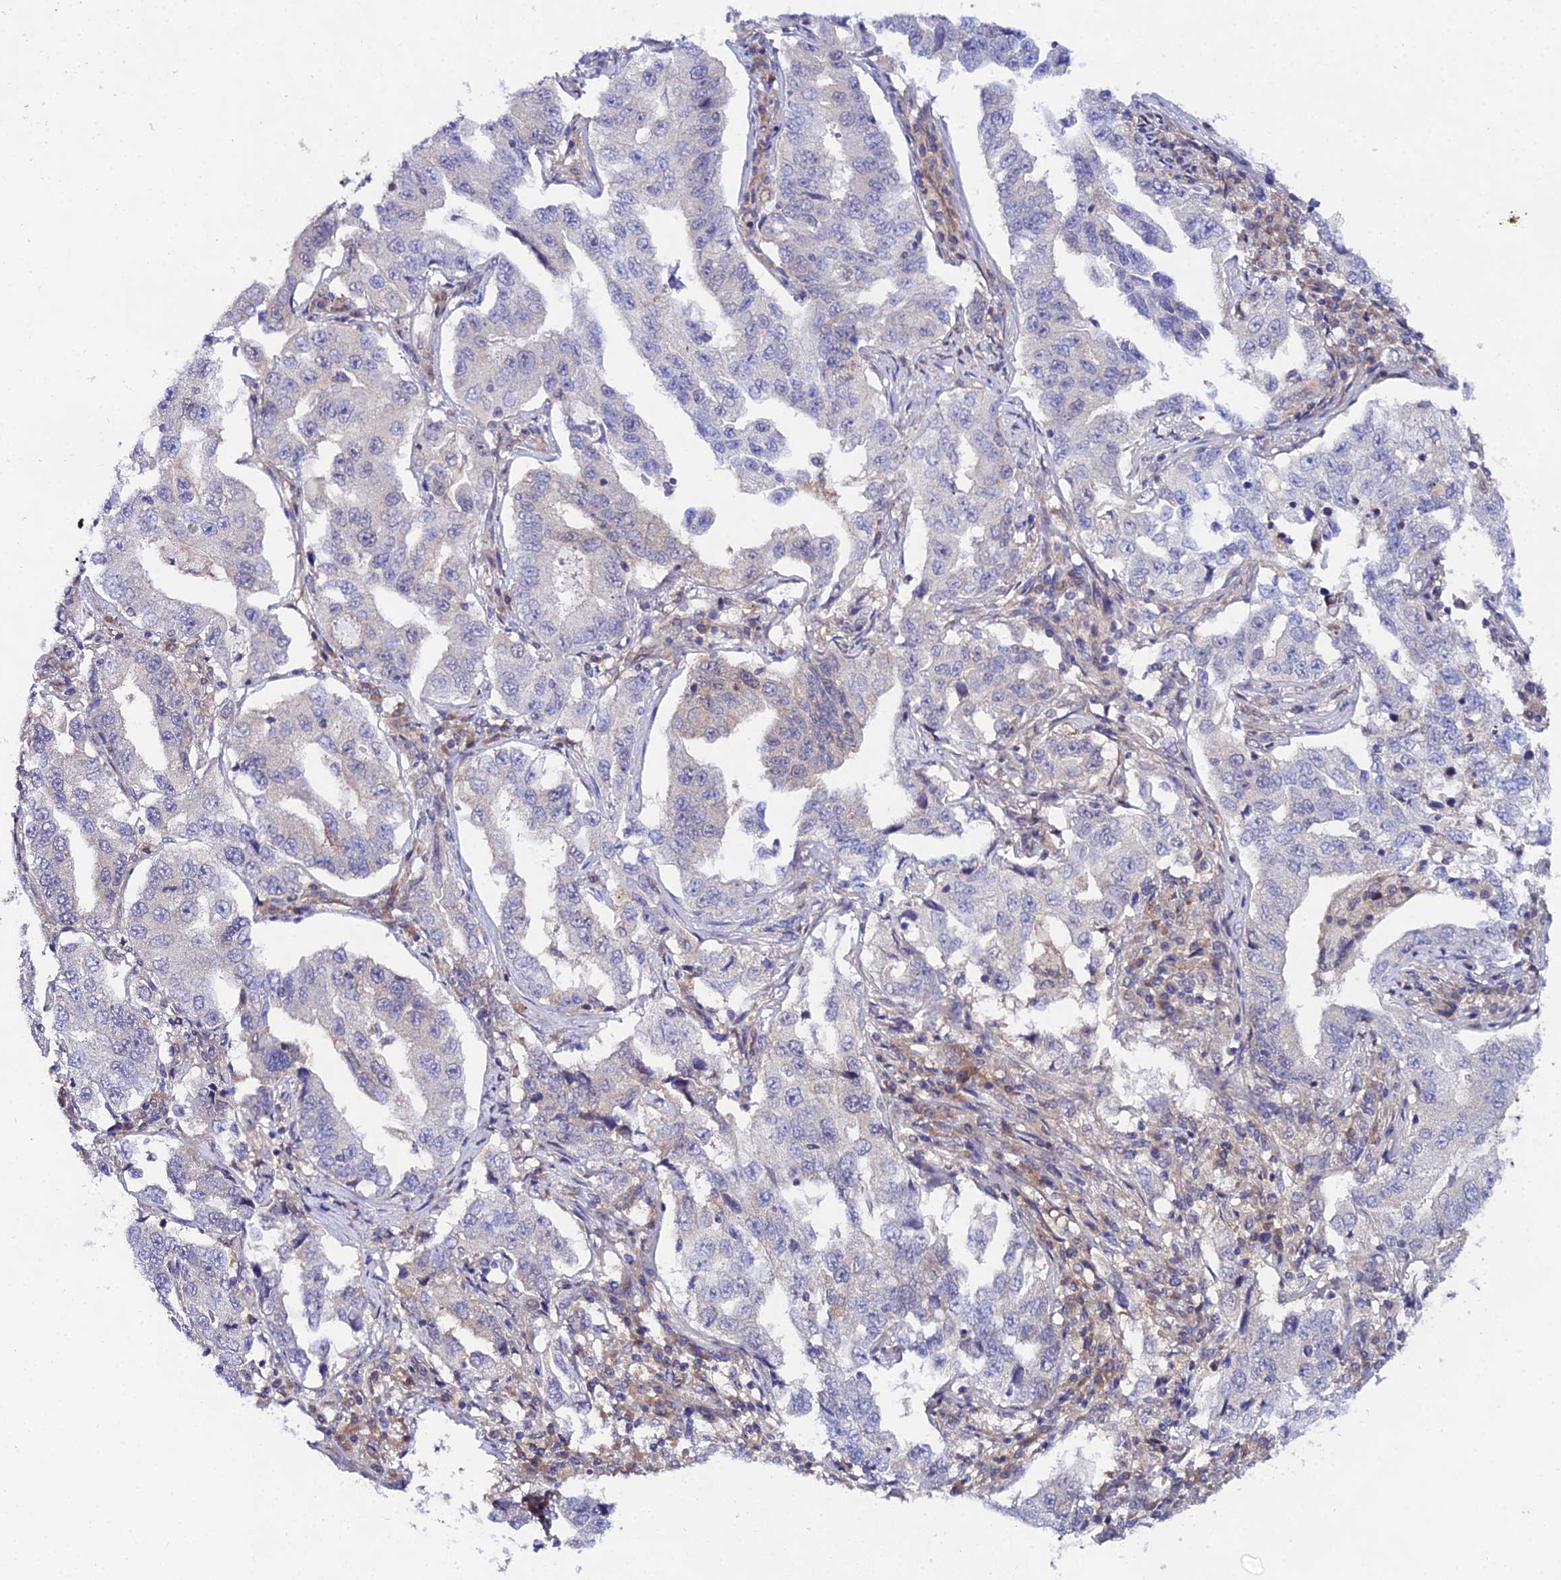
{"staining": {"intensity": "negative", "quantity": "none", "location": "none"}, "tissue": "lung cancer", "cell_type": "Tumor cells", "image_type": "cancer", "snomed": [{"axis": "morphology", "description": "Adenocarcinoma, NOS"}, {"axis": "topography", "description": "Lung"}], "caption": "There is no significant positivity in tumor cells of lung adenocarcinoma.", "gene": "PPP2R2C", "patient": {"sex": "female", "age": 51}}